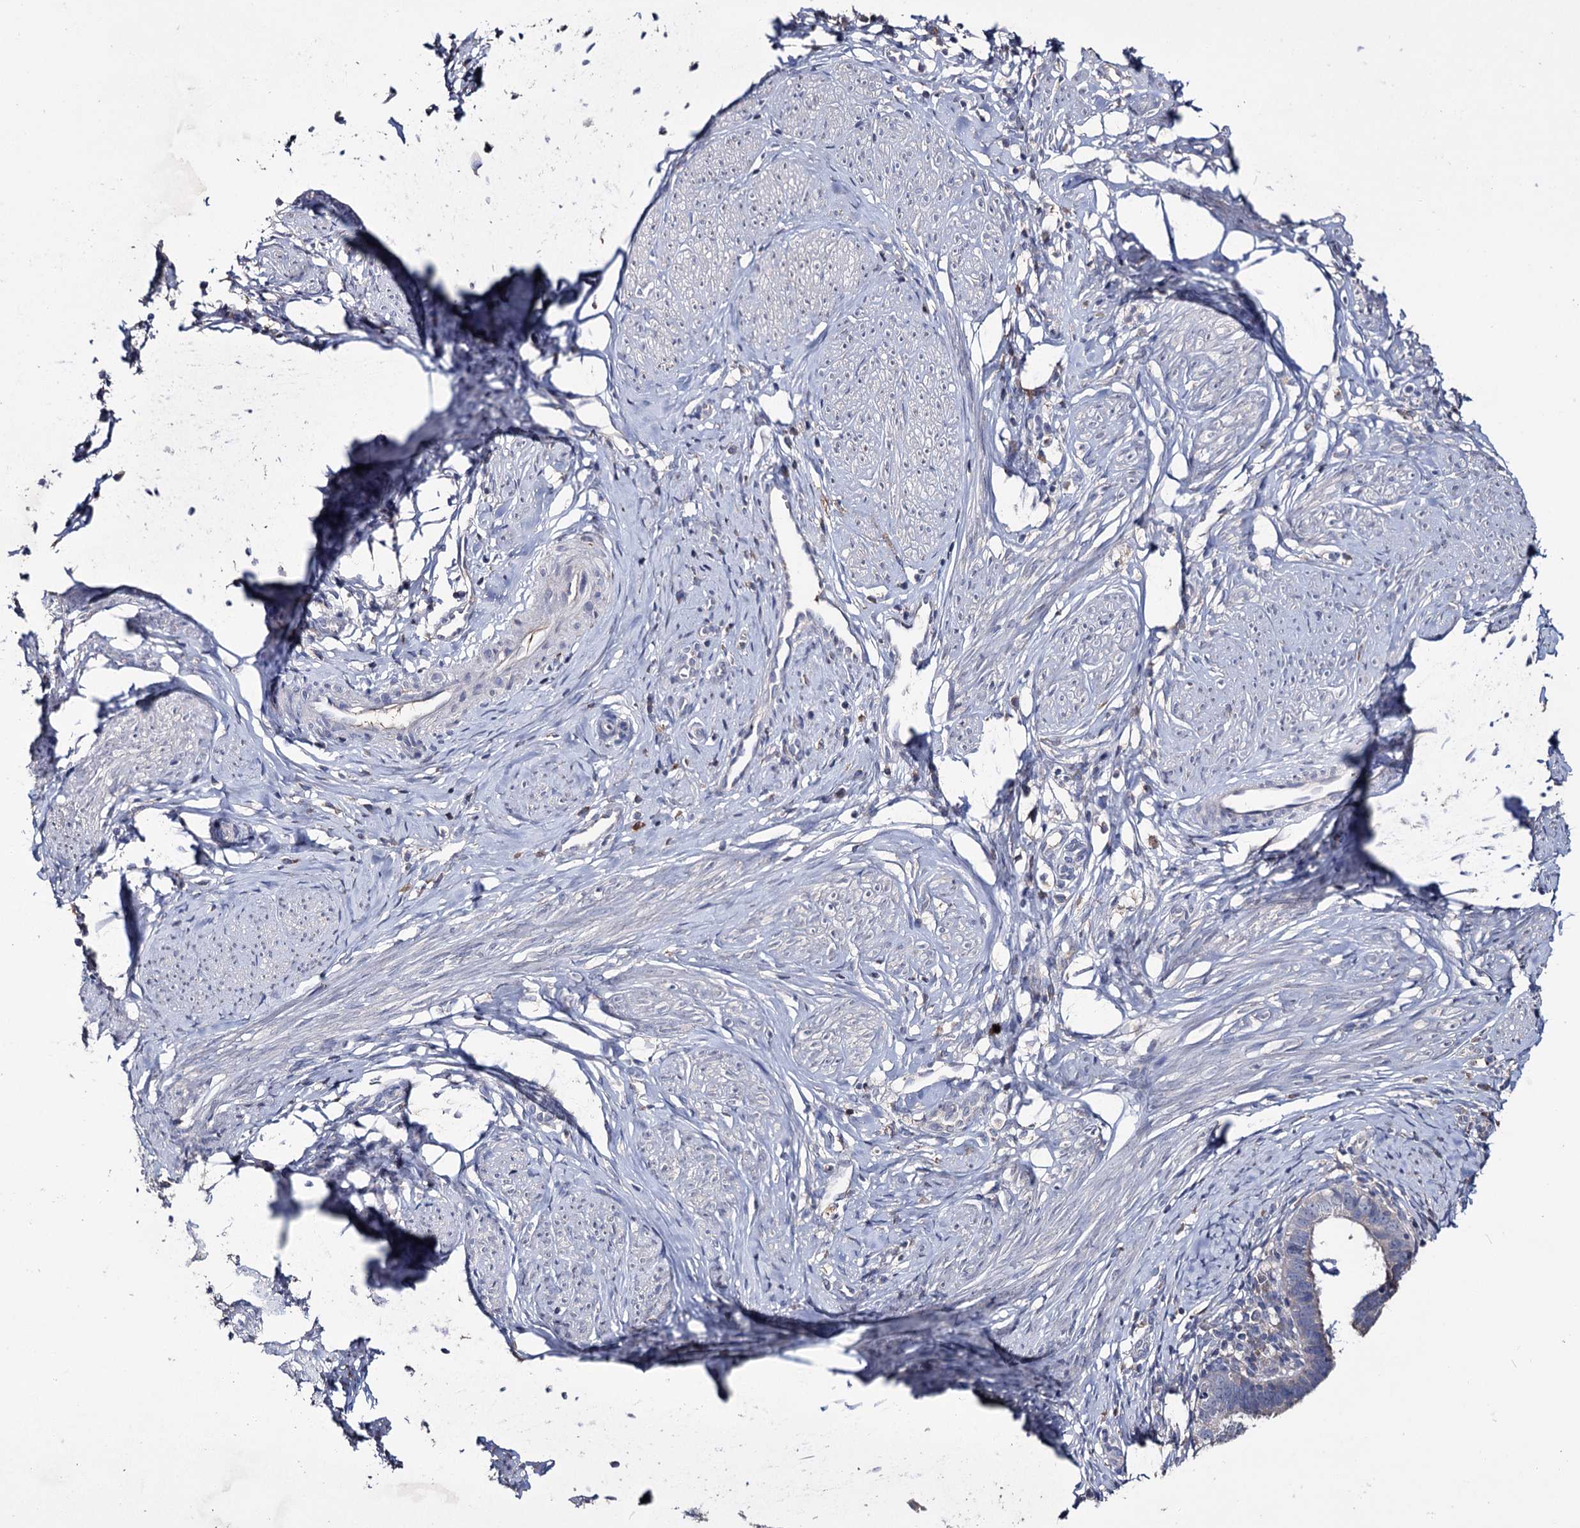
{"staining": {"intensity": "negative", "quantity": "none", "location": "none"}, "tissue": "cervical cancer", "cell_type": "Tumor cells", "image_type": "cancer", "snomed": [{"axis": "morphology", "description": "Adenocarcinoma, NOS"}, {"axis": "topography", "description": "Cervix"}], "caption": "The micrograph demonstrates no staining of tumor cells in cervical cancer (adenocarcinoma).", "gene": "EPB41L5", "patient": {"sex": "female", "age": 36}}